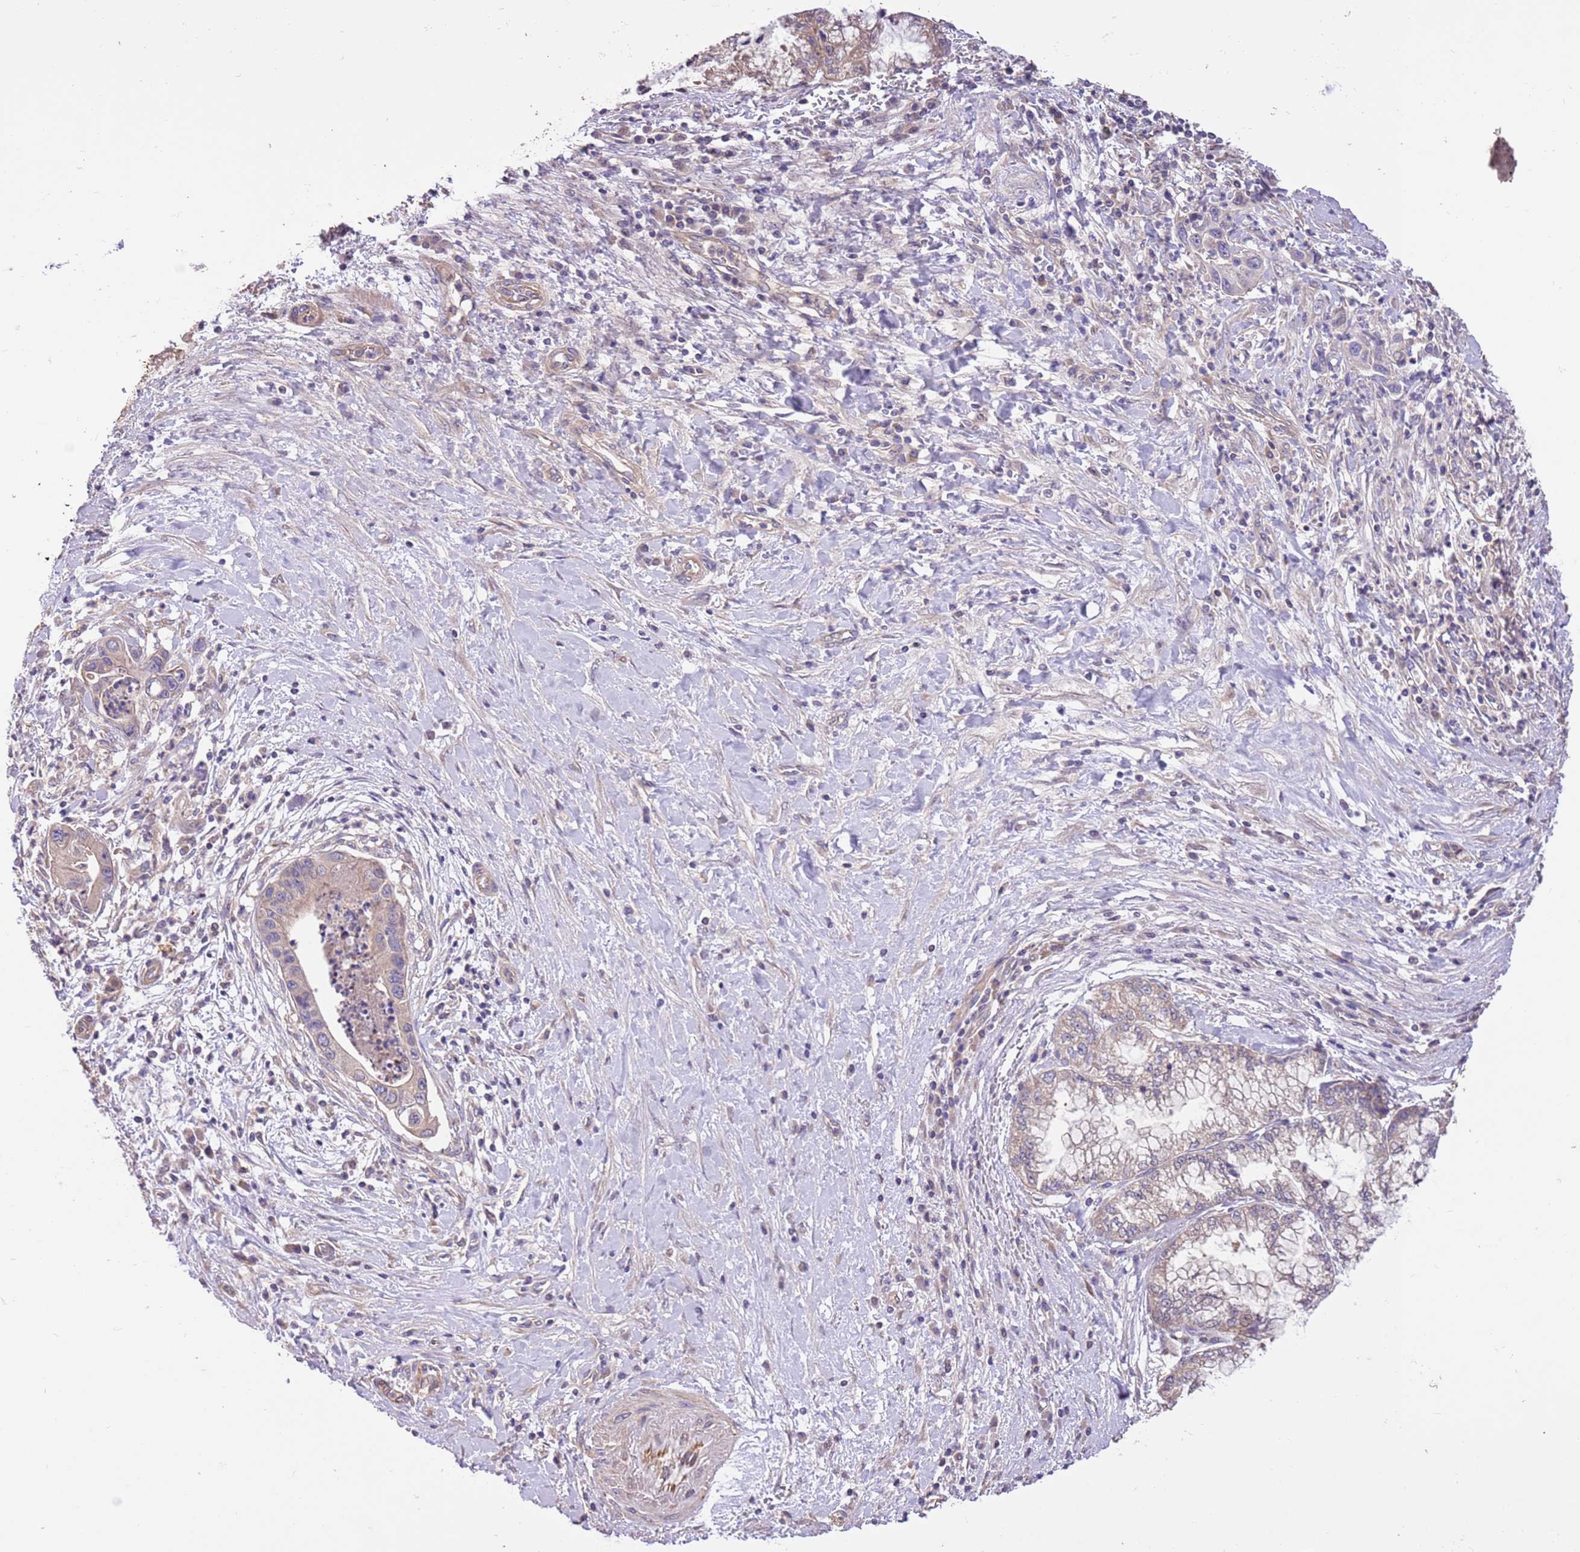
{"staining": {"intensity": "negative", "quantity": "none", "location": "none"}, "tissue": "pancreatic cancer", "cell_type": "Tumor cells", "image_type": "cancer", "snomed": [{"axis": "morphology", "description": "Adenocarcinoma, NOS"}, {"axis": "topography", "description": "Pancreas"}], "caption": "Tumor cells show no significant protein staining in pancreatic cancer (adenocarcinoma).", "gene": "FAM89B", "patient": {"sex": "male", "age": 73}}